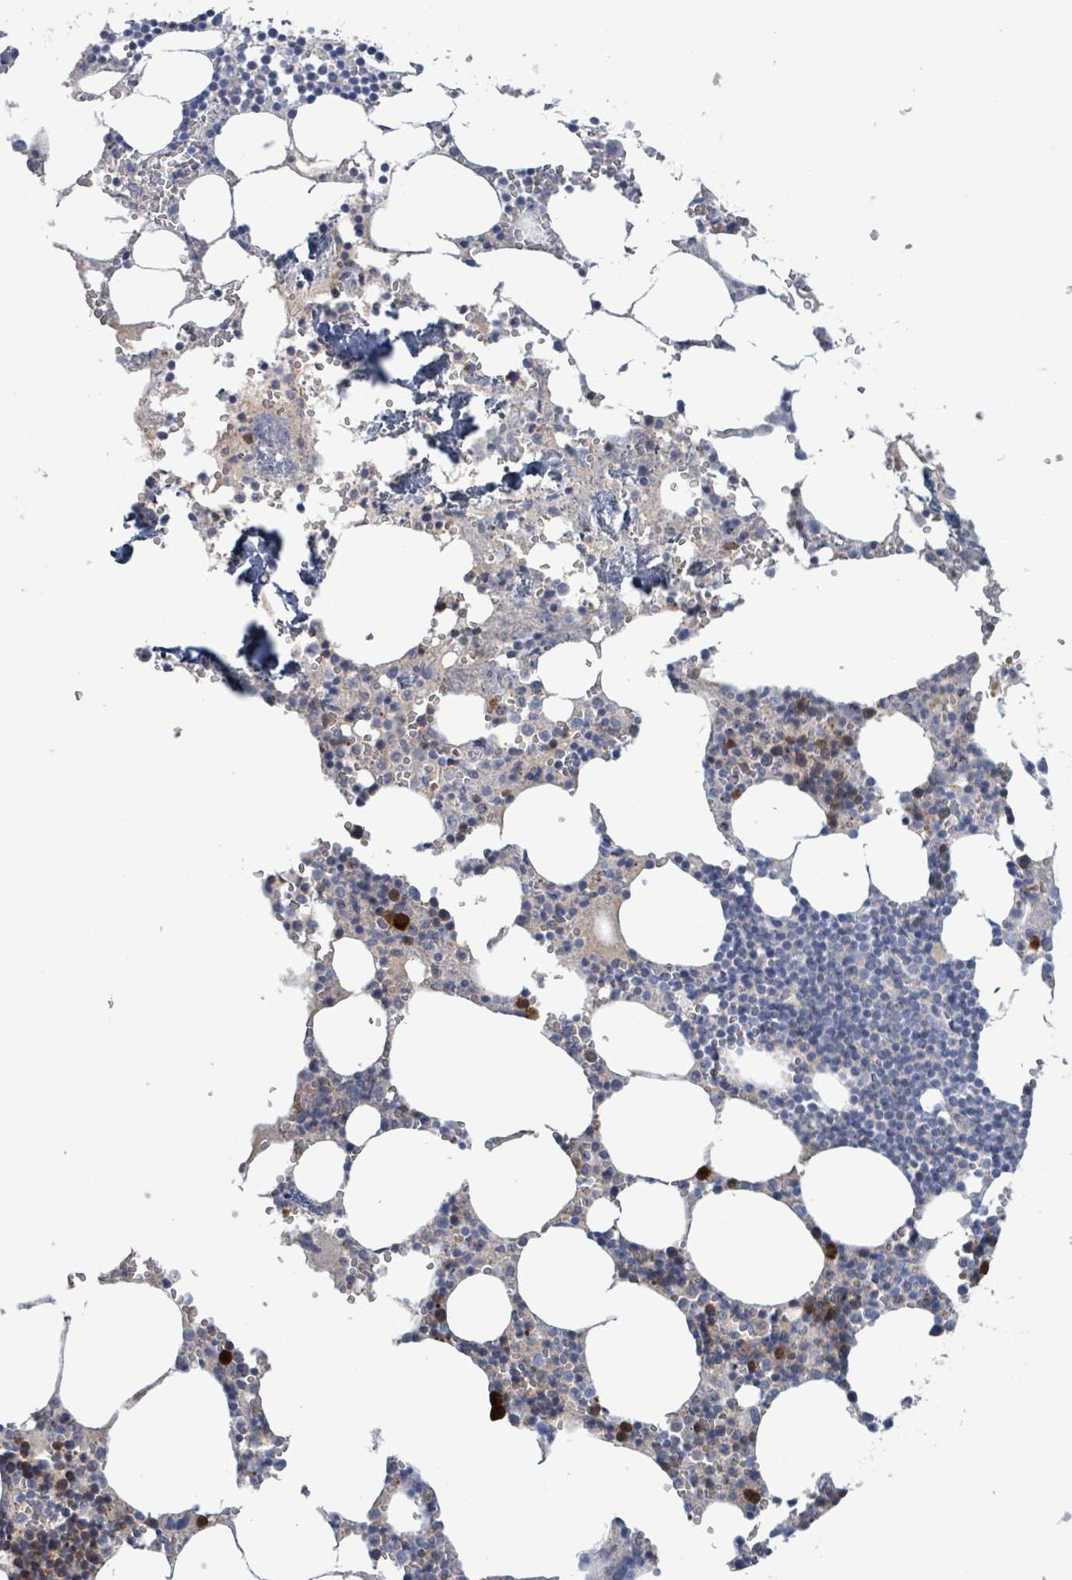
{"staining": {"intensity": "strong", "quantity": "25%-75%", "location": "cytoplasmic/membranous"}, "tissue": "bone marrow", "cell_type": "Hematopoietic cells", "image_type": "normal", "snomed": [{"axis": "morphology", "description": "Normal tissue, NOS"}, {"axis": "topography", "description": "Bone marrow"}], "caption": "Strong cytoplasmic/membranous protein staining is identified in approximately 25%-75% of hematopoietic cells in bone marrow. The staining is performed using DAB brown chromogen to label protein expression. The nuclei are counter-stained blue using hematoxylin.", "gene": "PKLR", "patient": {"sex": "male", "age": 54}}